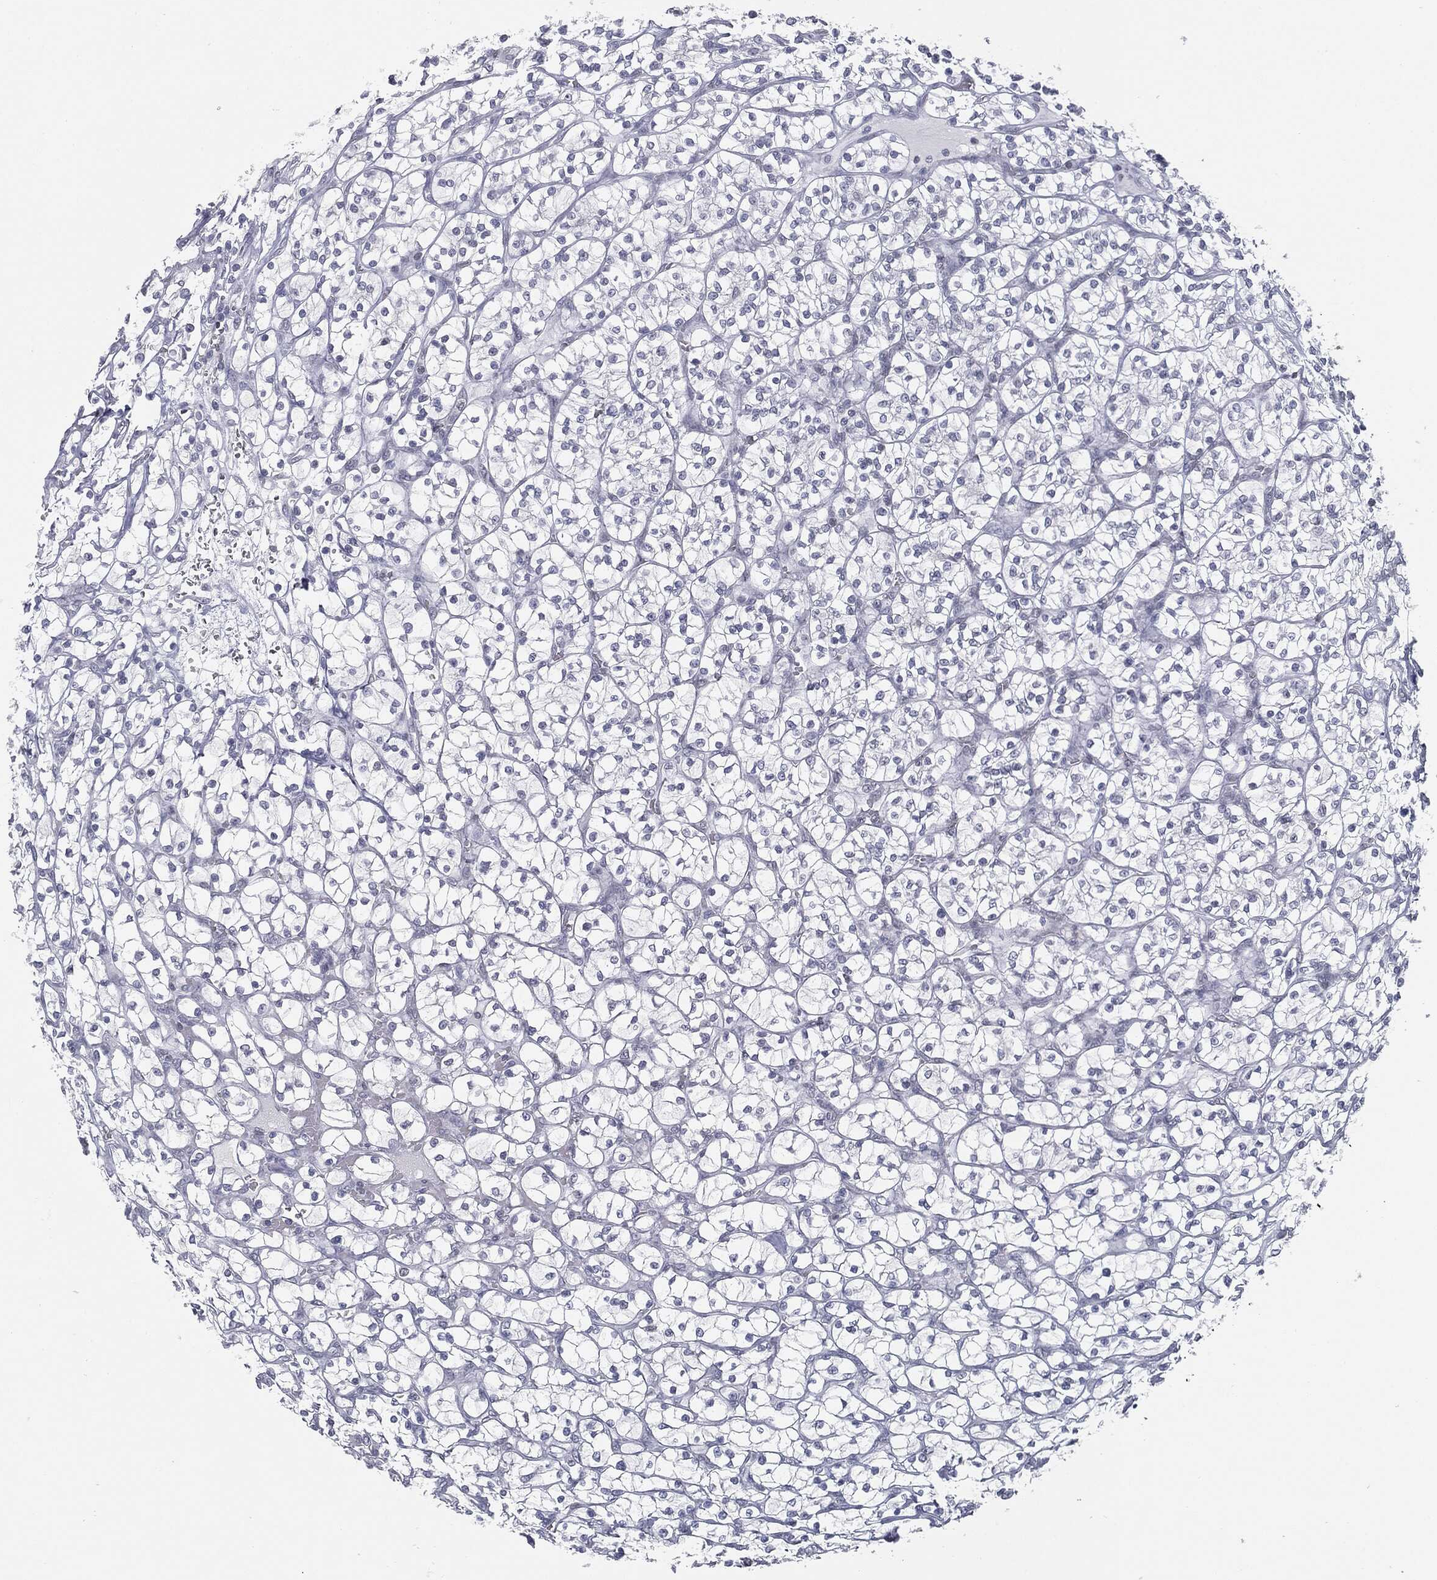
{"staining": {"intensity": "negative", "quantity": "none", "location": "none"}, "tissue": "renal cancer", "cell_type": "Tumor cells", "image_type": "cancer", "snomed": [{"axis": "morphology", "description": "Adenocarcinoma, NOS"}, {"axis": "topography", "description": "Kidney"}], "caption": "Immunohistochemical staining of human renal cancer demonstrates no significant expression in tumor cells.", "gene": "ALDOB", "patient": {"sex": "female", "age": 64}}